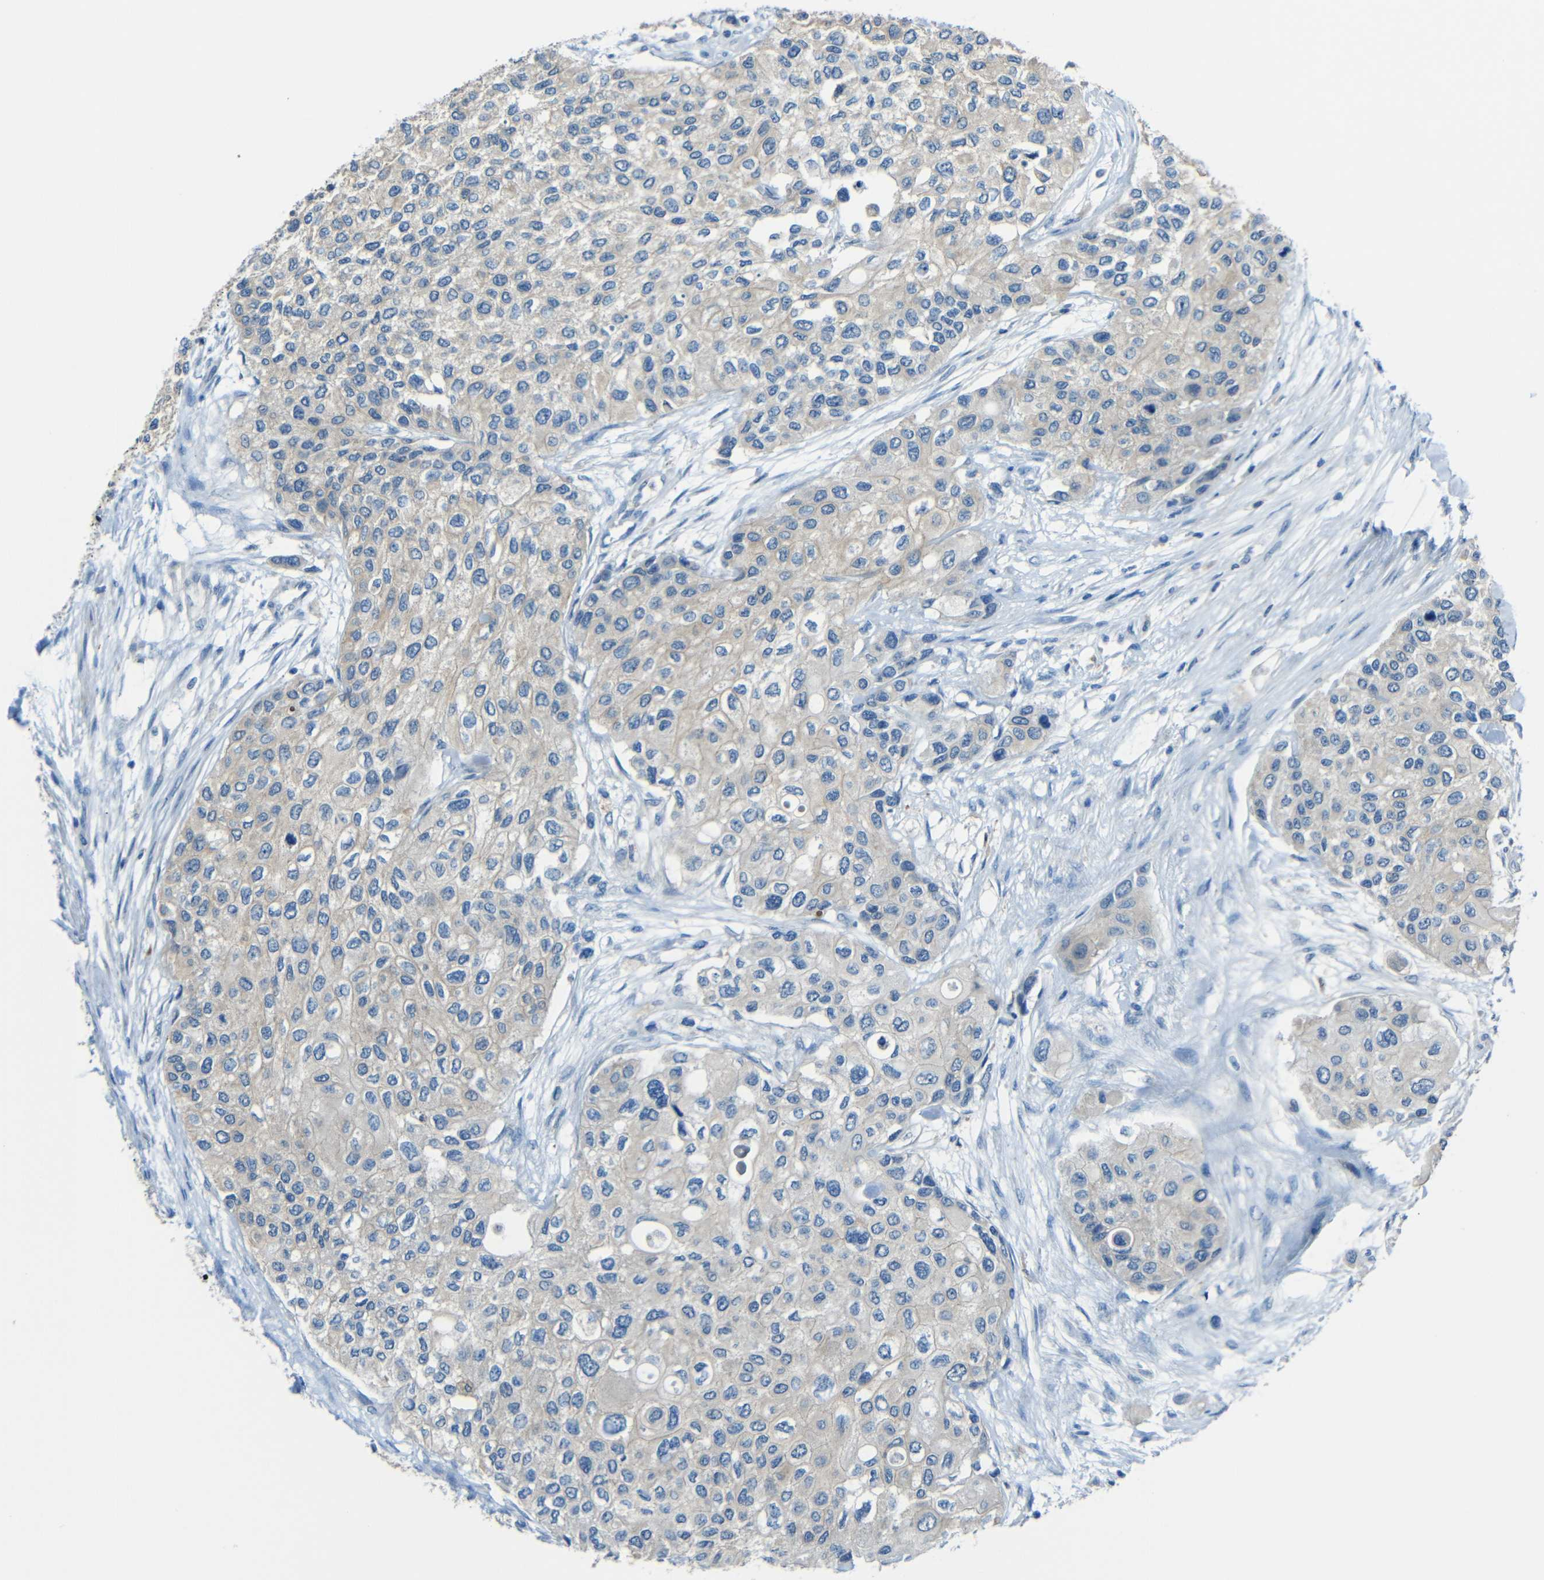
{"staining": {"intensity": "weak", "quantity": ">75%", "location": "cytoplasmic/membranous"}, "tissue": "urothelial cancer", "cell_type": "Tumor cells", "image_type": "cancer", "snomed": [{"axis": "morphology", "description": "Urothelial carcinoma, High grade"}, {"axis": "topography", "description": "Urinary bladder"}], "caption": "Tumor cells show low levels of weak cytoplasmic/membranous staining in about >75% of cells in human urothelial cancer. Nuclei are stained in blue.", "gene": "CYP26B1", "patient": {"sex": "female", "age": 56}}